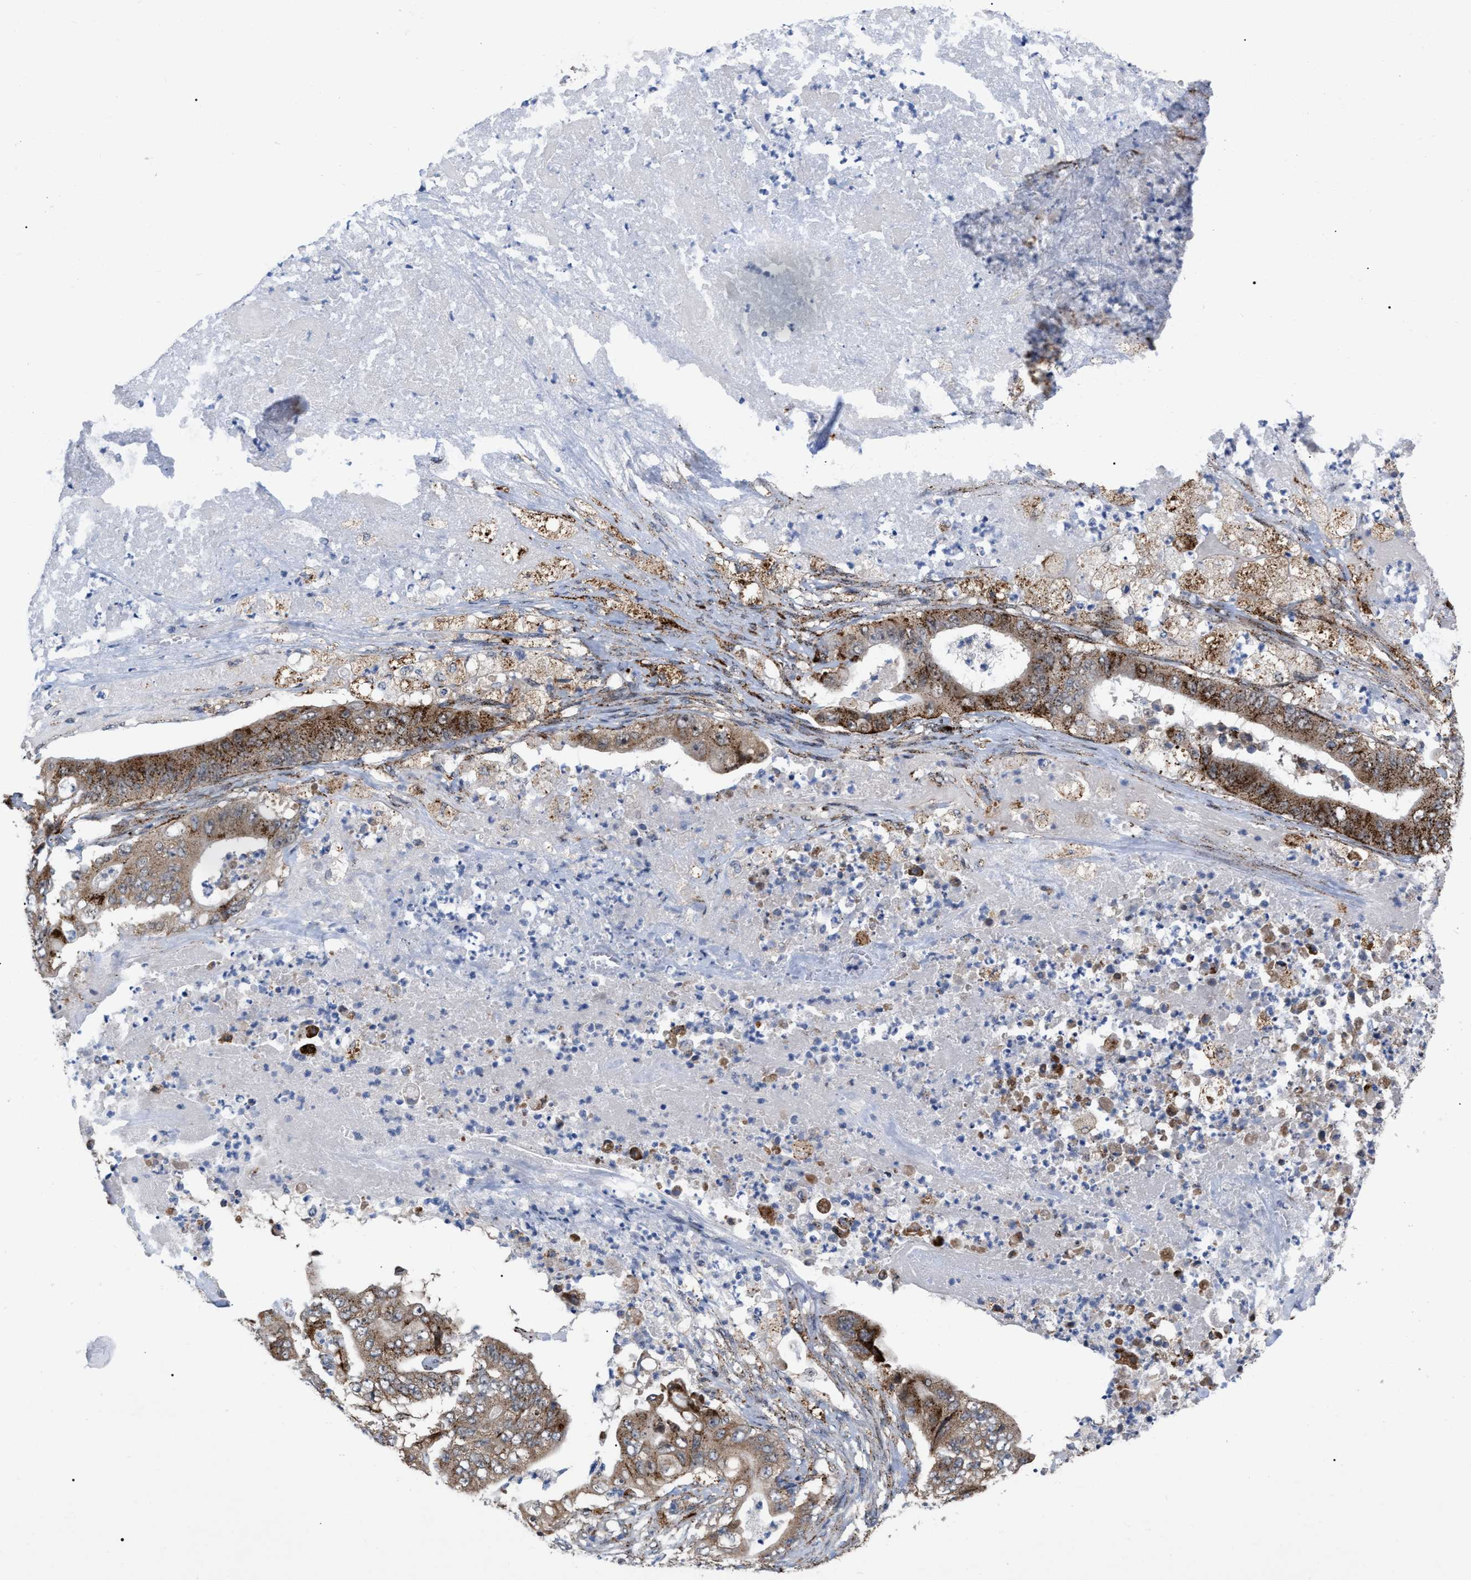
{"staining": {"intensity": "moderate", "quantity": ">75%", "location": "cytoplasmic/membranous"}, "tissue": "stomach cancer", "cell_type": "Tumor cells", "image_type": "cancer", "snomed": [{"axis": "morphology", "description": "Adenocarcinoma, NOS"}, {"axis": "topography", "description": "Stomach"}], "caption": "Protein expression analysis of stomach cancer (adenocarcinoma) demonstrates moderate cytoplasmic/membranous positivity in approximately >75% of tumor cells. Immunohistochemistry stains the protein in brown and the nuclei are stained blue.", "gene": "UPF1", "patient": {"sex": "female", "age": 73}}